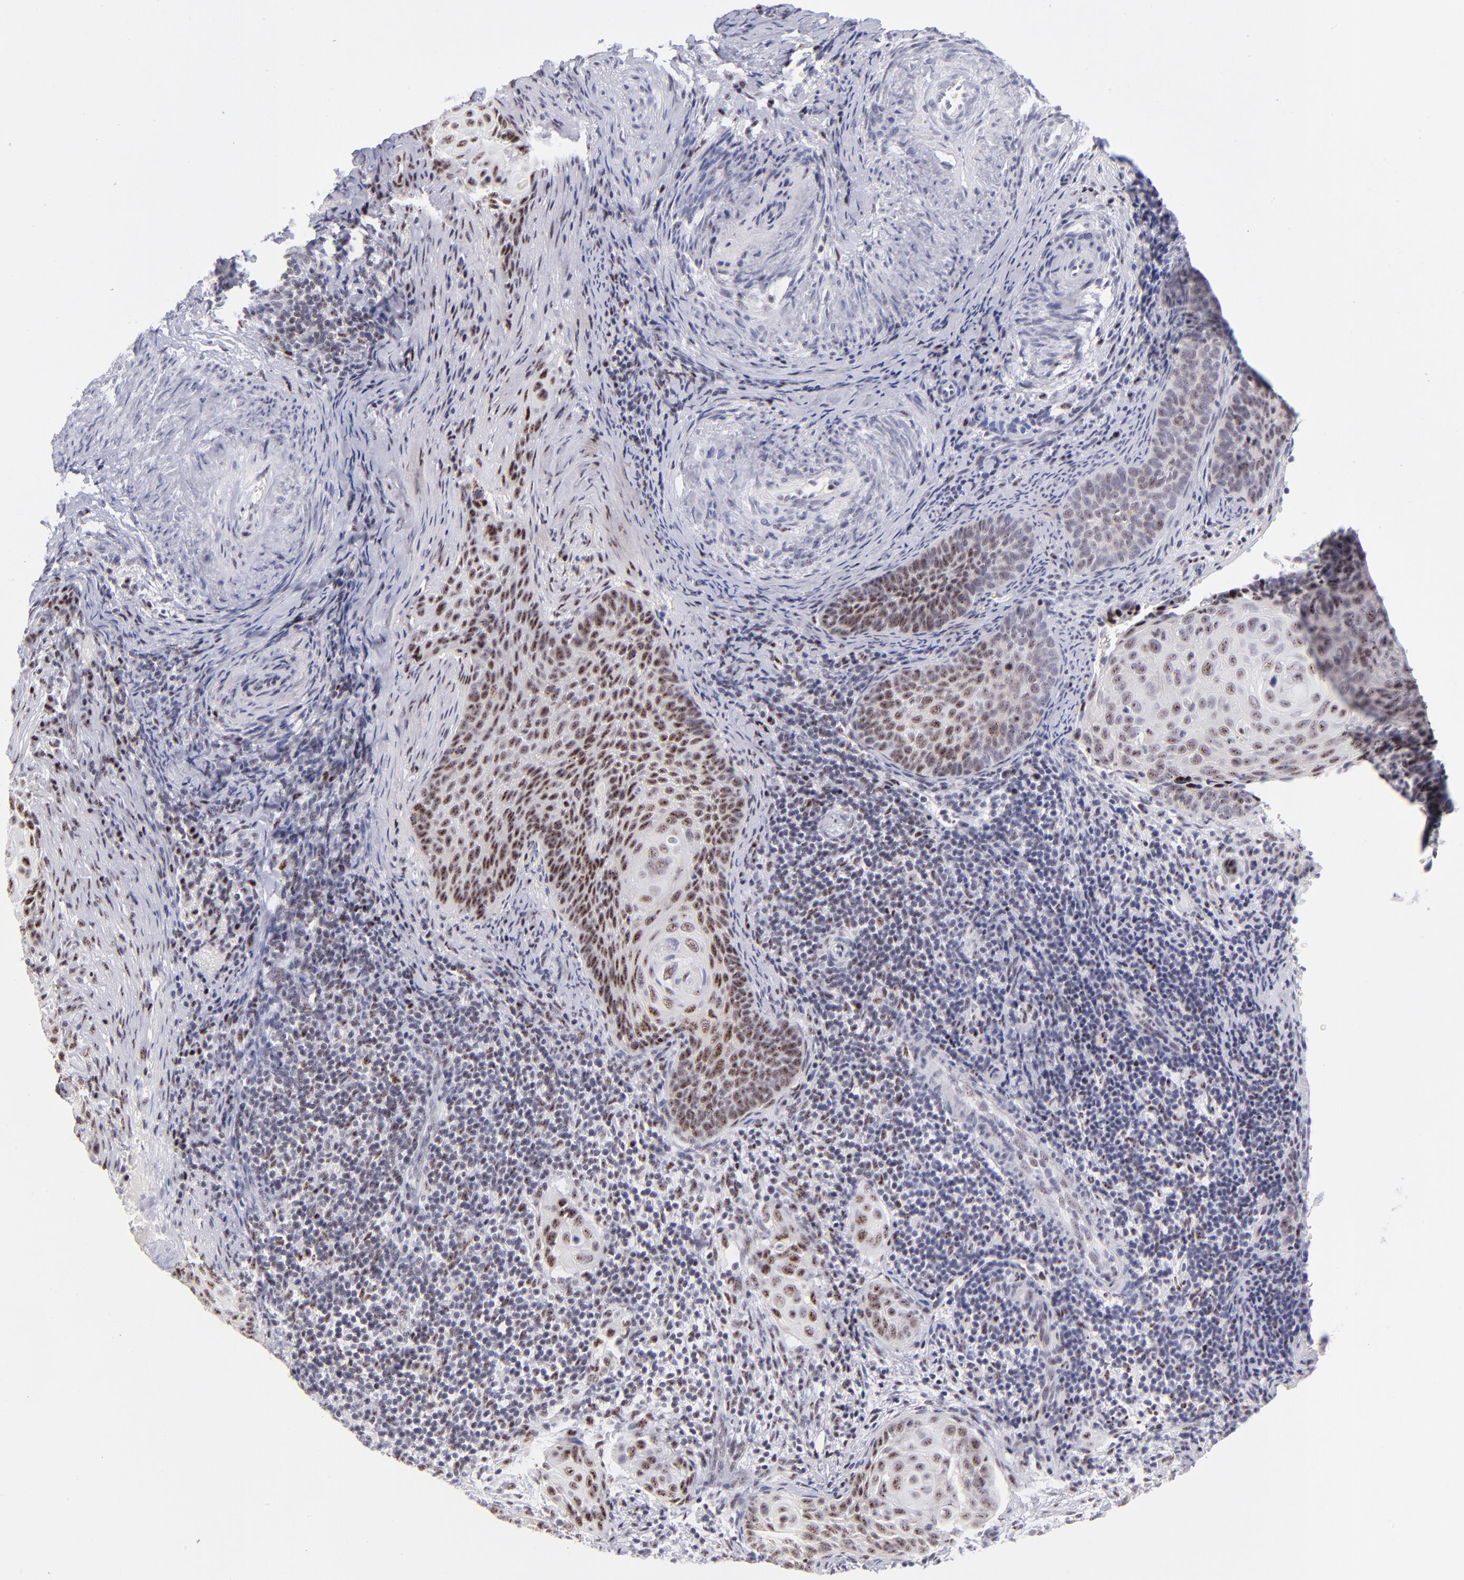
{"staining": {"intensity": "moderate", "quantity": ">75%", "location": "nuclear"}, "tissue": "cervical cancer", "cell_type": "Tumor cells", "image_type": "cancer", "snomed": [{"axis": "morphology", "description": "Squamous cell carcinoma, NOS"}, {"axis": "topography", "description": "Cervix"}], "caption": "This micrograph reveals cervical squamous cell carcinoma stained with immunohistochemistry (IHC) to label a protein in brown. The nuclear of tumor cells show moderate positivity for the protein. Nuclei are counter-stained blue.", "gene": "CDC25C", "patient": {"sex": "female", "age": 33}}